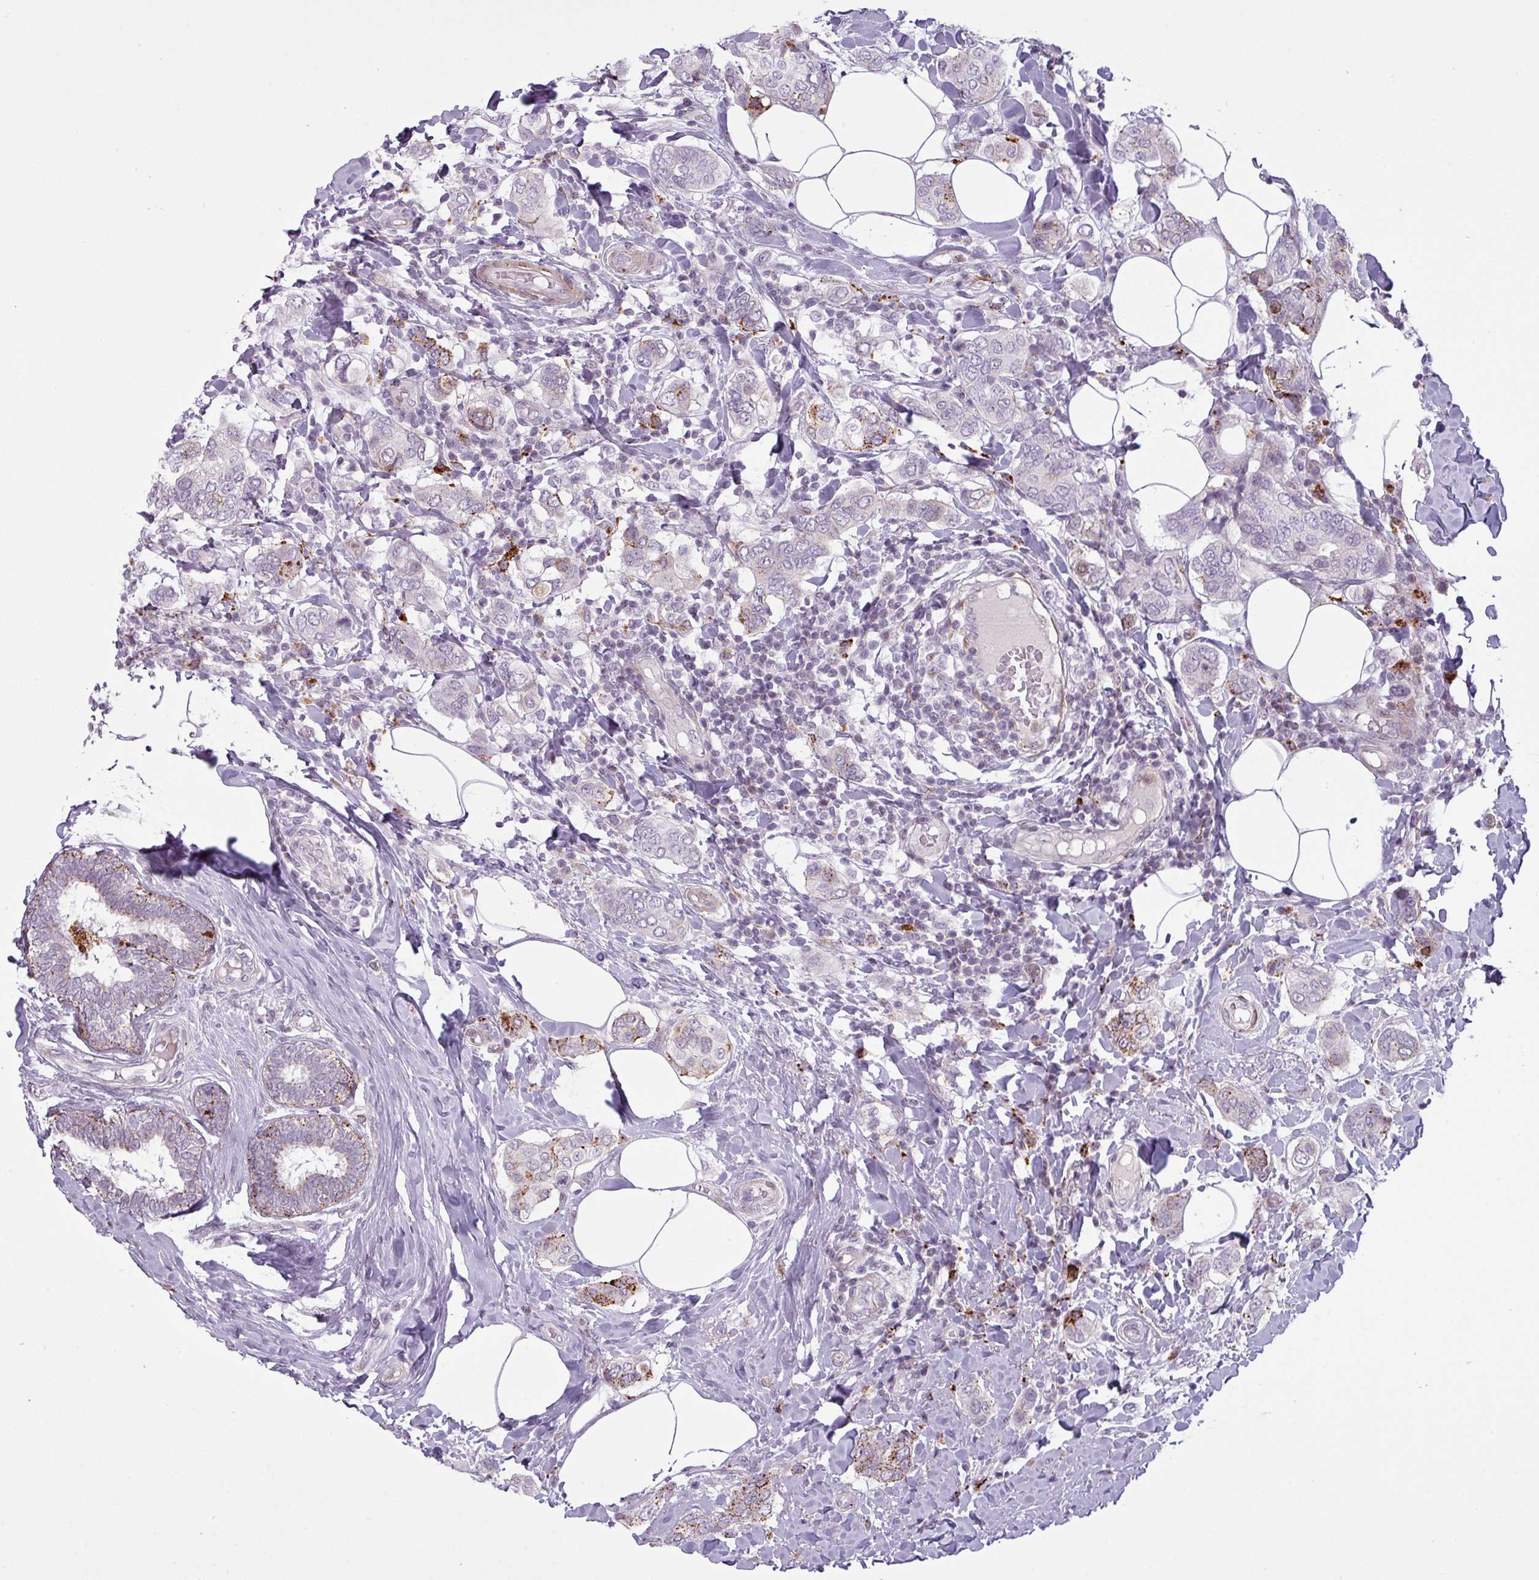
{"staining": {"intensity": "moderate", "quantity": "<25%", "location": "cytoplasmic/membranous"}, "tissue": "breast cancer", "cell_type": "Tumor cells", "image_type": "cancer", "snomed": [{"axis": "morphology", "description": "Lobular carcinoma"}, {"axis": "topography", "description": "Breast"}], "caption": "IHC (DAB (3,3'-diaminobenzidine)) staining of human lobular carcinoma (breast) demonstrates moderate cytoplasmic/membranous protein staining in approximately <25% of tumor cells. Using DAB (3,3'-diaminobenzidine) (brown) and hematoxylin (blue) stains, captured at high magnification using brightfield microscopy.", "gene": "MAP7D2", "patient": {"sex": "female", "age": 51}}